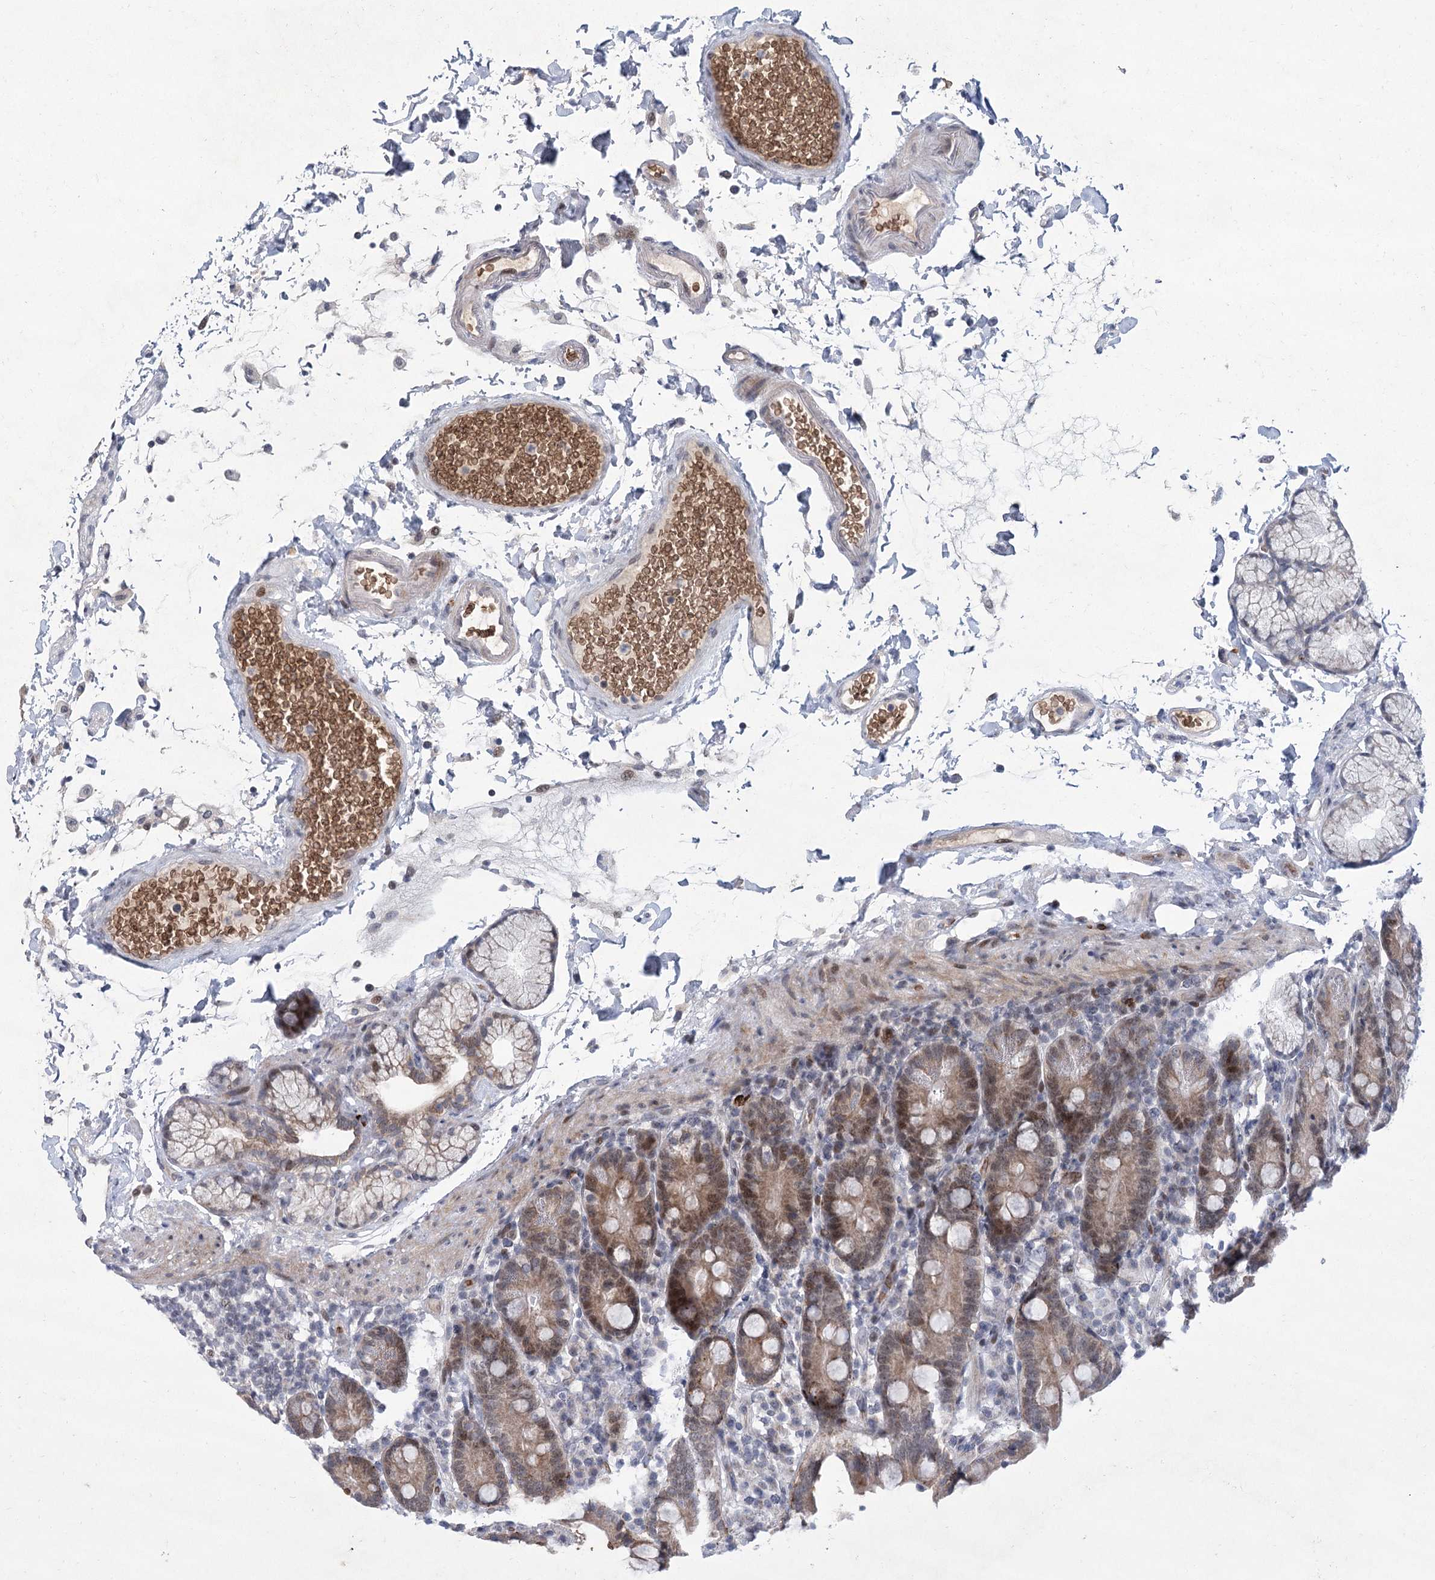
{"staining": {"intensity": "moderate", "quantity": ">75%", "location": "cytoplasmic/membranous,nuclear"}, "tissue": "duodenum", "cell_type": "Glandular cells", "image_type": "normal", "snomed": [{"axis": "morphology", "description": "Normal tissue, NOS"}, {"axis": "topography", "description": "Small intestine, NOS"}], "caption": "Protein expression analysis of benign human duodenum reveals moderate cytoplasmic/membranous,nuclear staining in about >75% of glandular cells.", "gene": "NSMCE4A", "patient": {"sex": "female", "age": 71}}